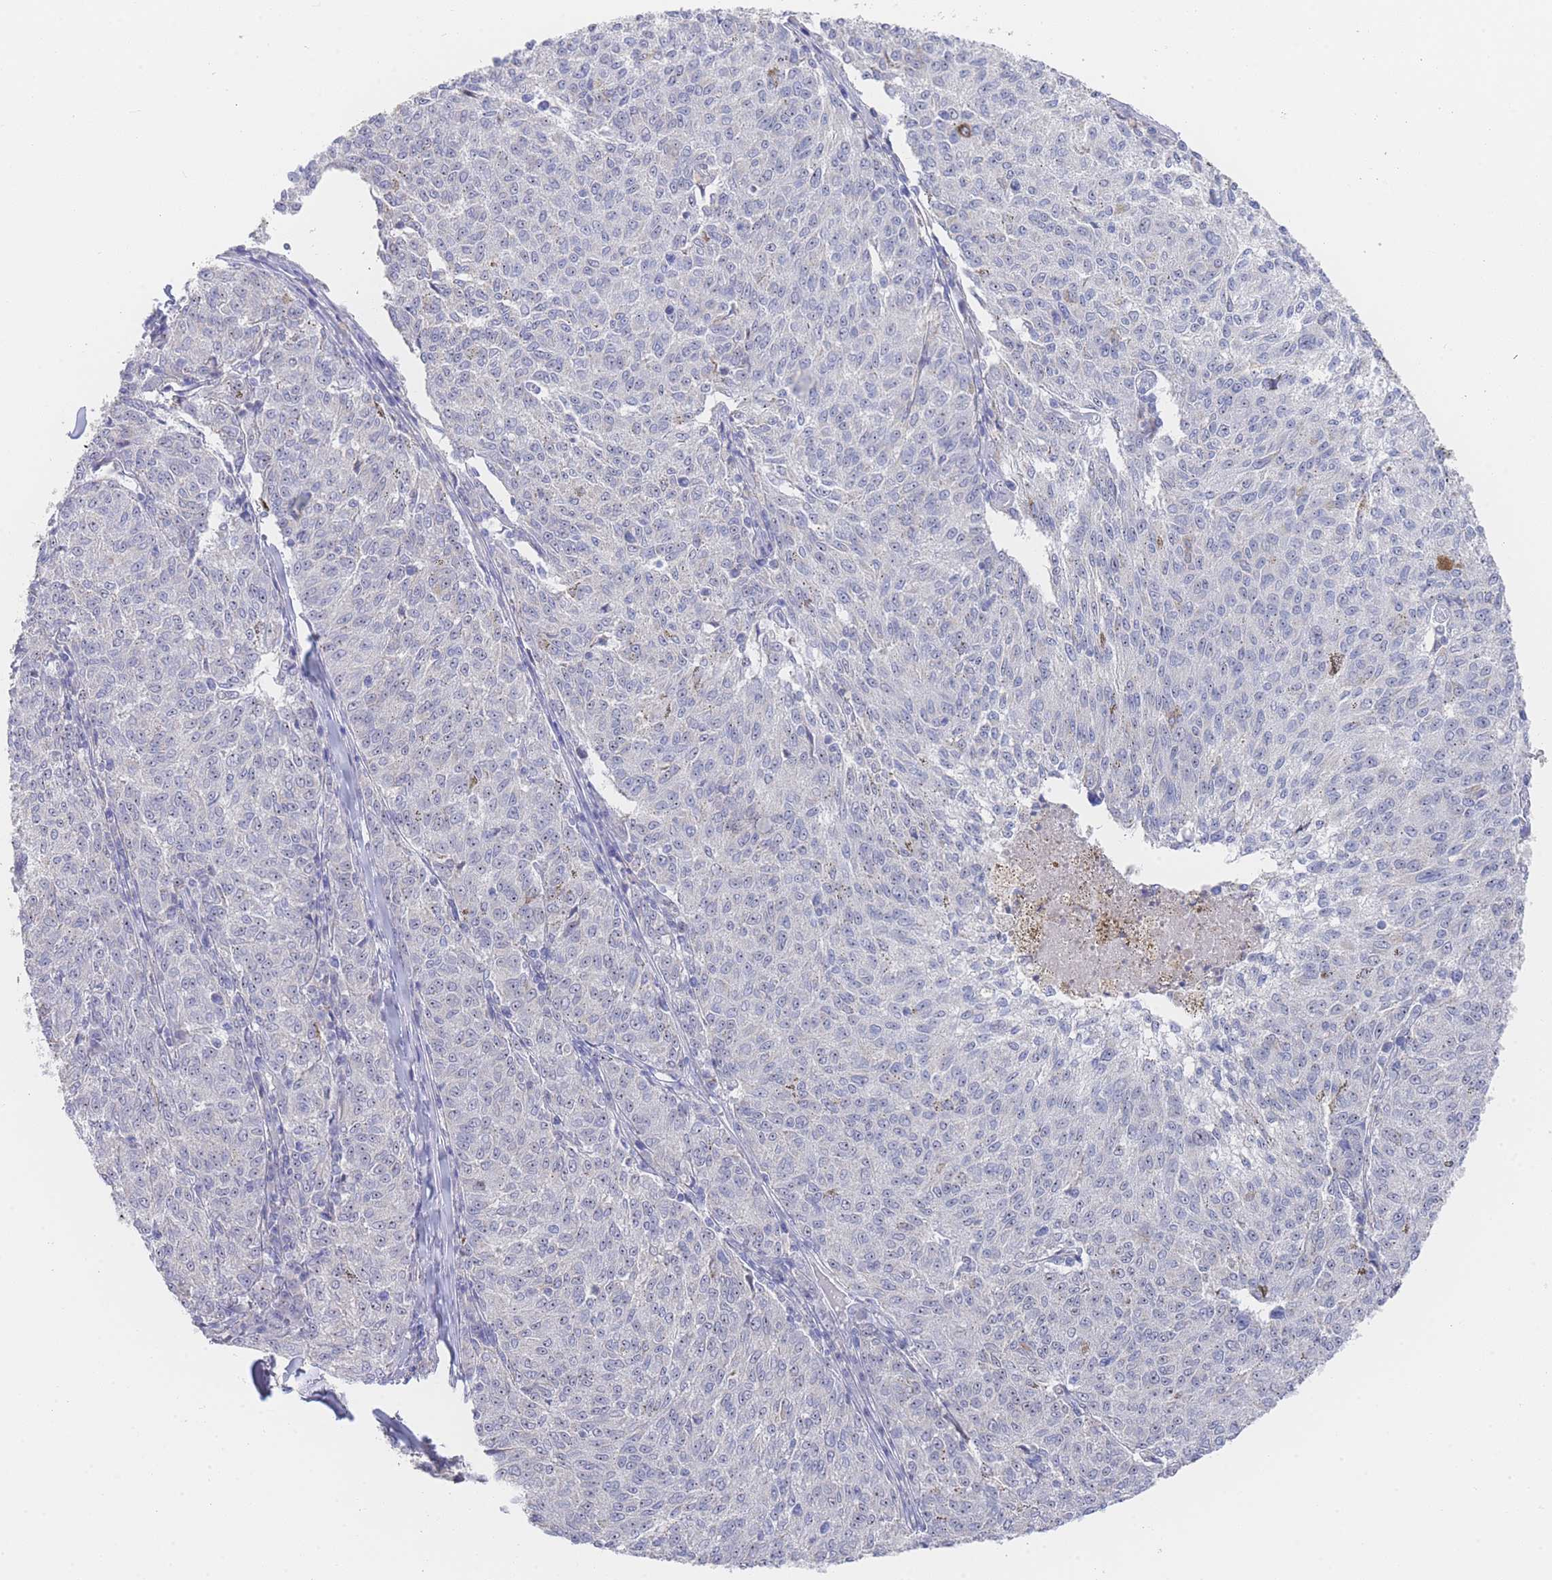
{"staining": {"intensity": "negative", "quantity": "none", "location": "none"}, "tissue": "melanoma", "cell_type": "Tumor cells", "image_type": "cancer", "snomed": [{"axis": "morphology", "description": "Malignant melanoma, NOS"}, {"axis": "topography", "description": "Skin"}], "caption": "IHC histopathology image of human melanoma stained for a protein (brown), which reveals no staining in tumor cells. The staining was performed using DAB to visualize the protein expression in brown, while the nuclei were stained in blue with hematoxylin (Magnification: 20x).", "gene": "ZNF142", "patient": {"sex": "female", "age": 72}}